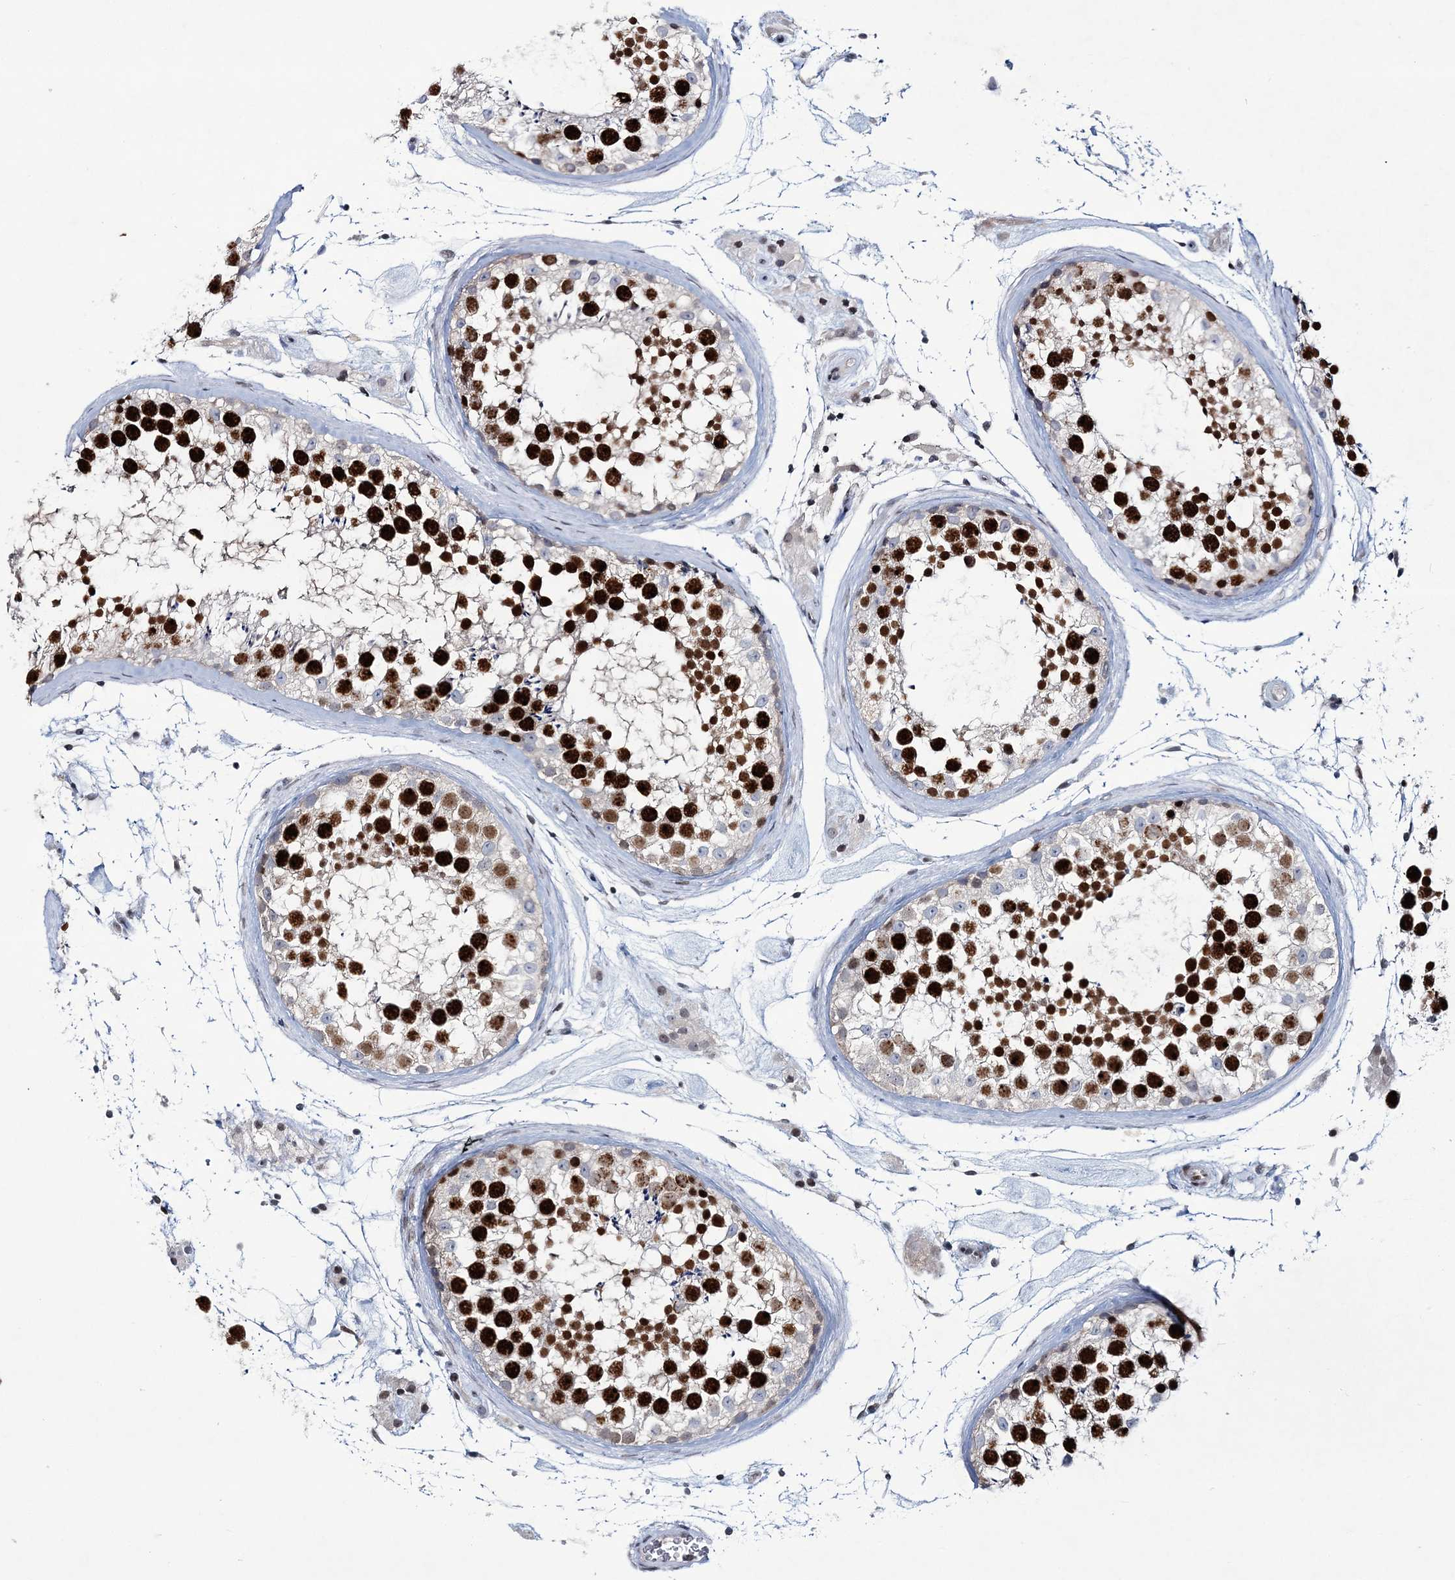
{"staining": {"intensity": "strong", "quantity": ">75%", "location": "nuclear"}, "tissue": "testis", "cell_type": "Cells in seminiferous ducts", "image_type": "normal", "snomed": [{"axis": "morphology", "description": "Normal tissue, NOS"}, {"axis": "topography", "description": "Testis"}], "caption": "Immunohistochemical staining of unremarkable human testis reveals high levels of strong nuclear expression in approximately >75% of cells in seminiferous ducts.", "gene": "LRRFIP2", "patient": {"sex": "male", "age": 46}}